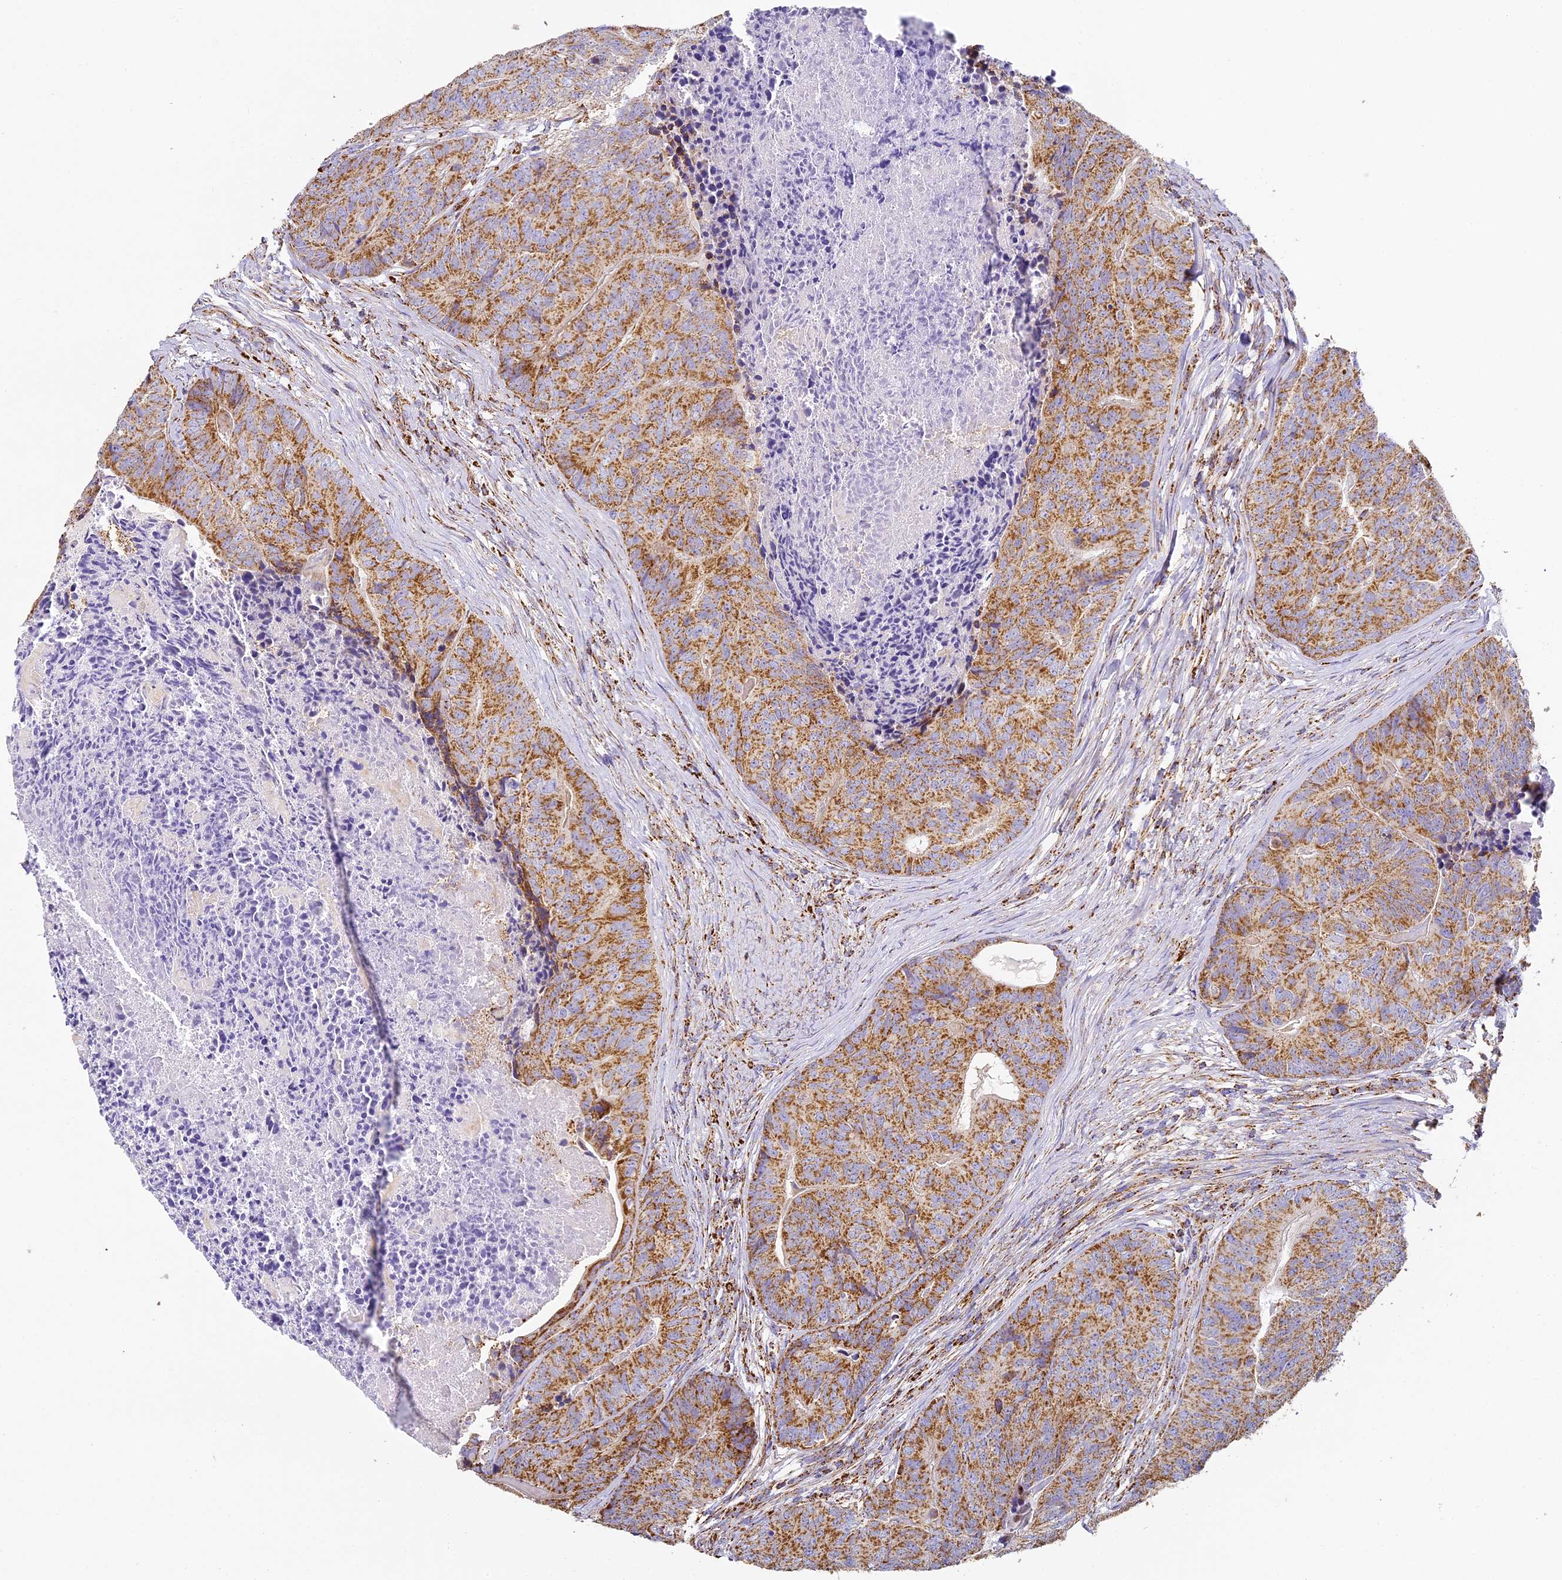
{"staining": {"intensity": "moderate", "quantity": ">75%", "location": "cytoplasmic/membranous"}, "tissue": "colorectal cancer", "cell_type": "Tumor cells", "image_type": "cancer", "snomed": [{"axis": "morphology", "description": "Adenocarcinoma, NOS"}, {"axis": "topography", "description": "Colon"}], "caption": "Approximately >75% of tumor cells in human colorectal adenocarcinoma show moderate cytoplasmic/membranous protein staining as visualized by brown immunohistochemical staining.", "gene": "STK17A", "patient": {"sex": "female", "age": 67}}